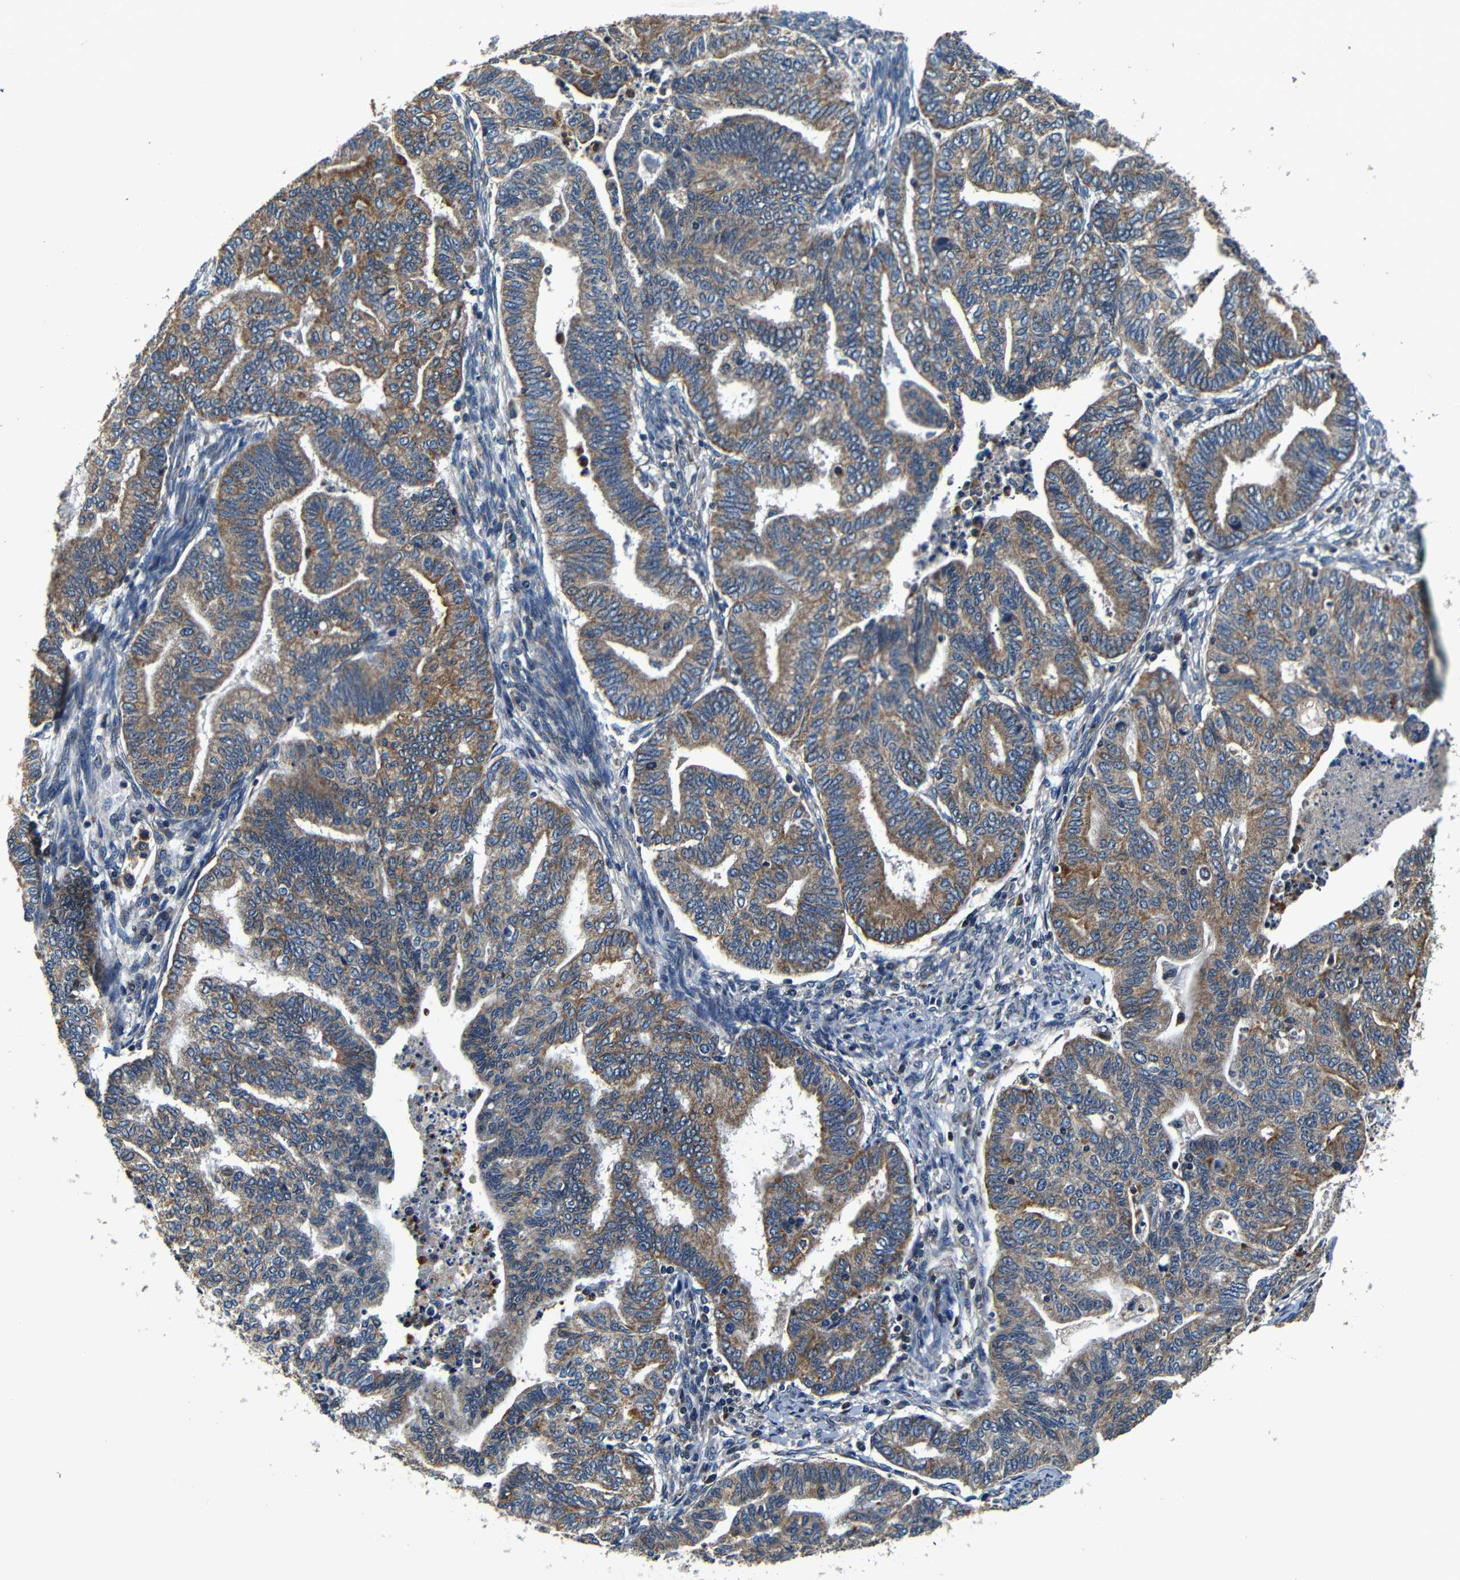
{"staining": {"intensity": "moderate", "quantity": ">75%", "location": "cytoplasmic/membranous"}, "tissue": "endometrial cancer", "cell_type": "Tumor cells", "image_type": "cancer", "snomed": [{"axis": "morphology", "description": "Adenocarcinoma, NOS"}, {"axis": "topography", "description": "Endometrium"}], "caption": "IHC (DAB) staining of human endometrial cancer exhibits moderate cytoplasmic/membranous protein expression in approximately >75% of tumor cells. IHC stains the protein in brown and the nuclei are stained blue.", "gene": "MTX1", "patient": {"sex": "female", "age": 79}}